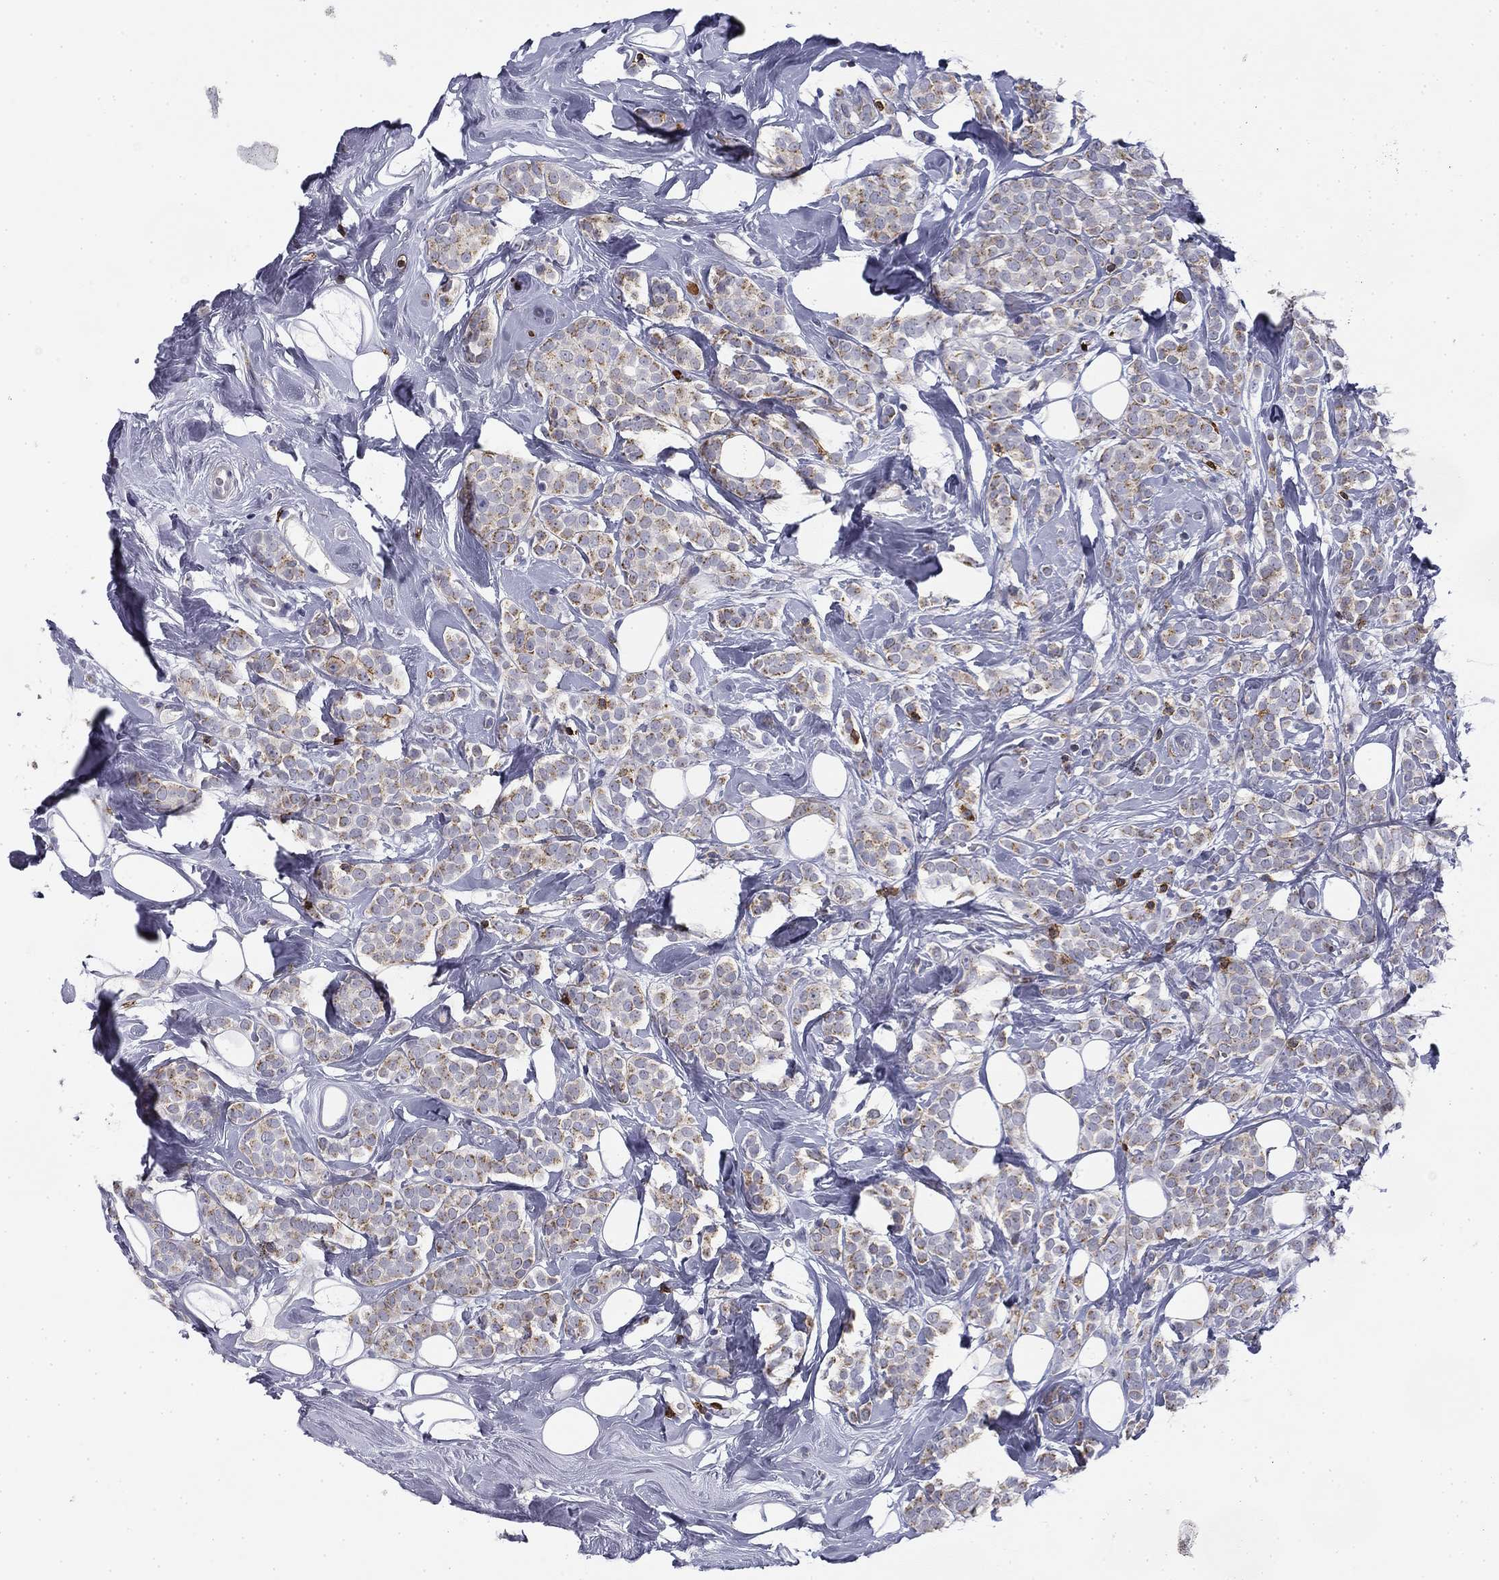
{"staining": {"intensity": "moderate", "quantity": "25%-75%", "location": "cytoplasmic/membranous"}, "tissue": "breast cancer", "cell_type": "Tumor cells", "image_type": "cancer", "snomed": [{"axis": "morphology", "description": "Lobular carcinoma"}, {"axis": "topography", "description": "Breast"}], "caption": "Moderate cytoplasmic/membranous expression is appreciated in about 25%-75% of tumor cells in lobular carcinoma (breast). (DAB (3,3'-diaminobenzidine) = brown stain, brightfield microscopy at high magnification).", "gene": "TRAT1", "patient": {"sex": "female", "age": 49}}